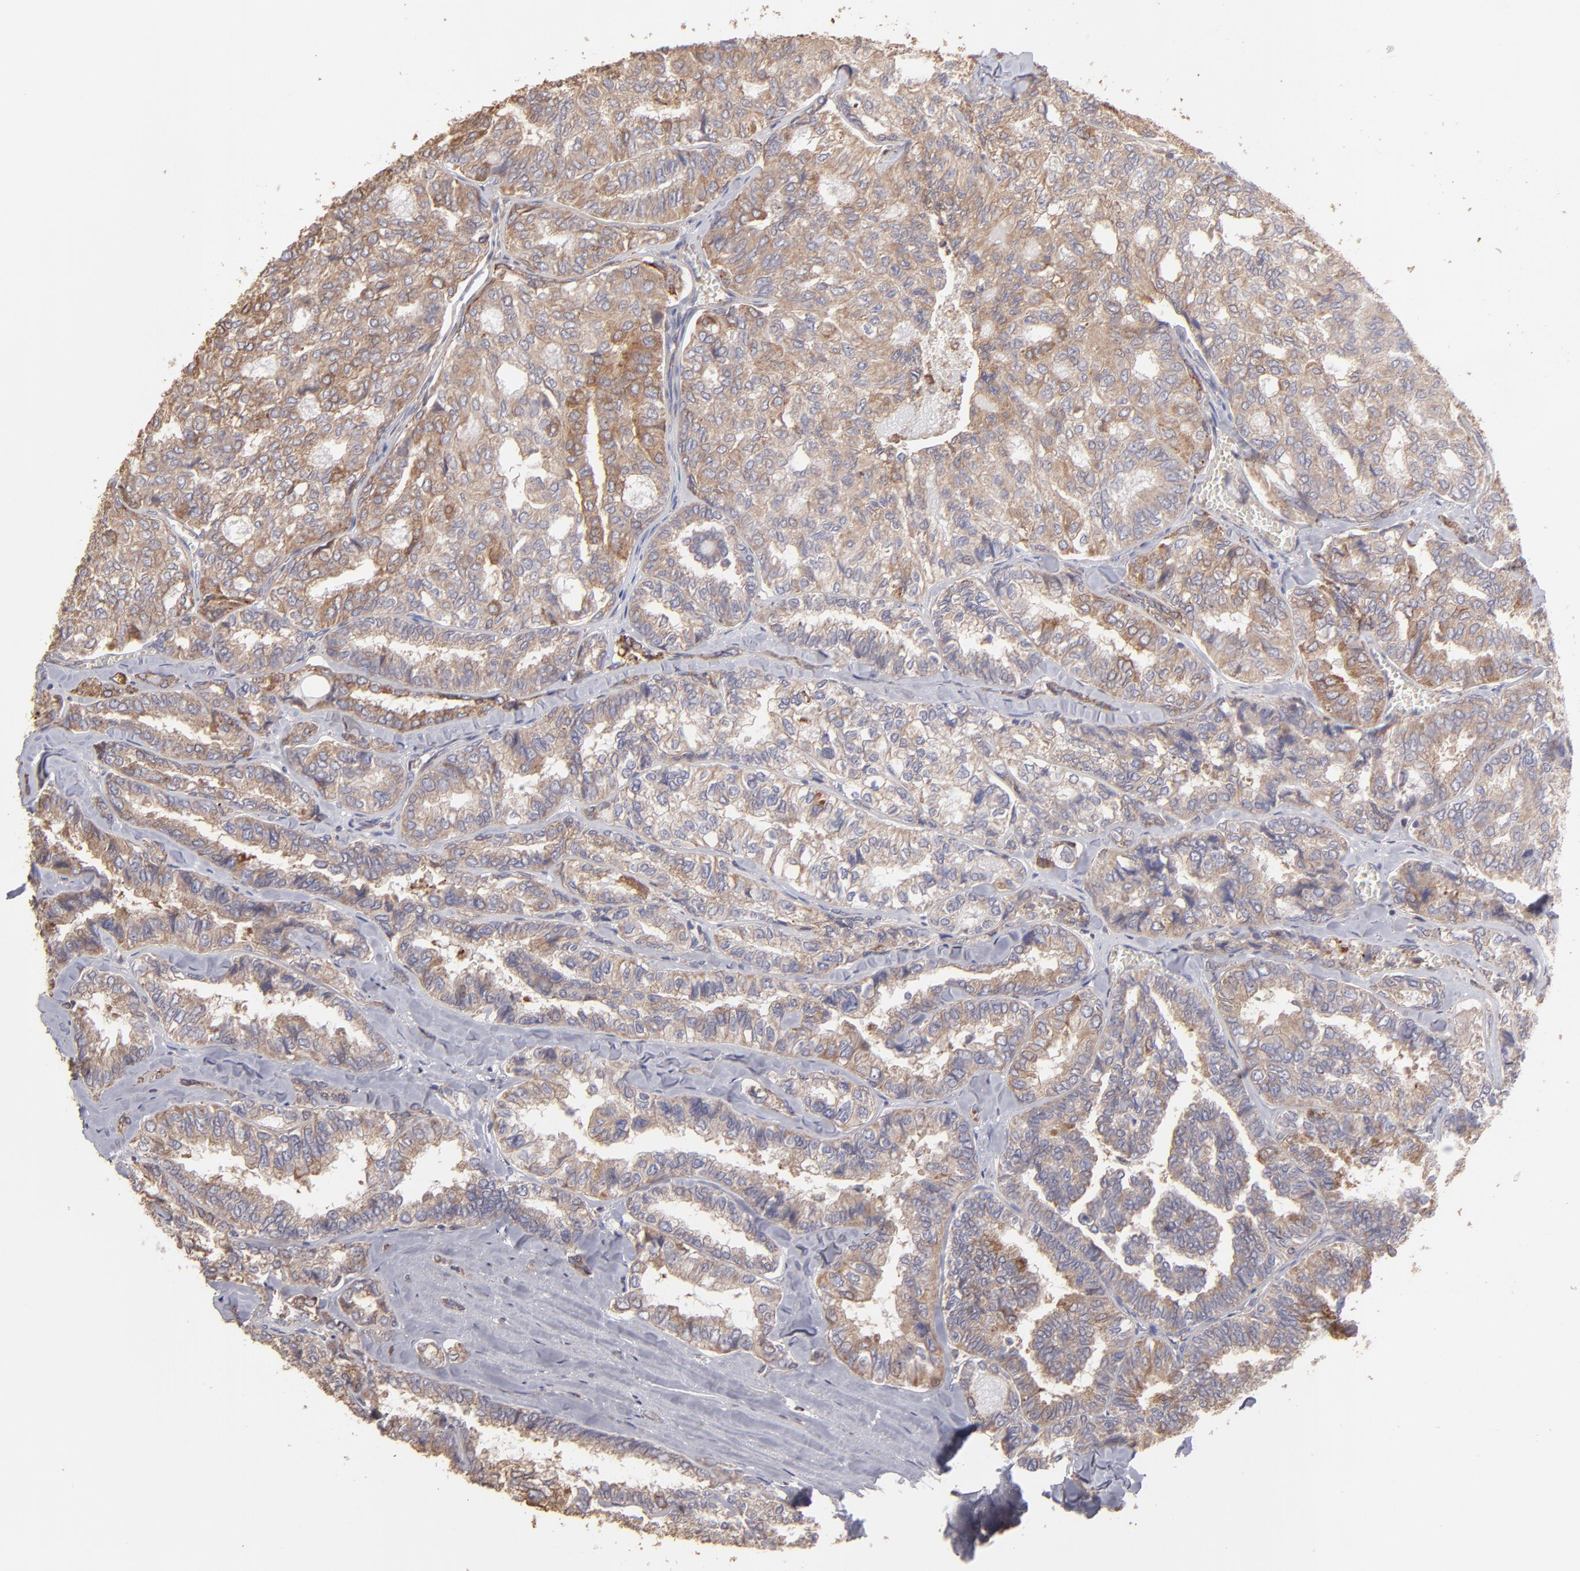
{"staining": {"intensity": "moderate", "quantity": ">75%", "location": "cytoplasmic/membranous"}, "tissue": "thyroid cancer", "cell_type": "Tumor cells", "image_type": "cancer", "snomed": [{"axis": "morphology", "description": "Papillary adenocarcinoma, NOS"}, {"axis": "topography", "description": "Thyroid gland"}], "caption": "Thyroid cancer stained with a protein marker exhibits moderate staining in tumor cells.", "gene": "CALR", "patient": {"sex": "female", "age": 35}}